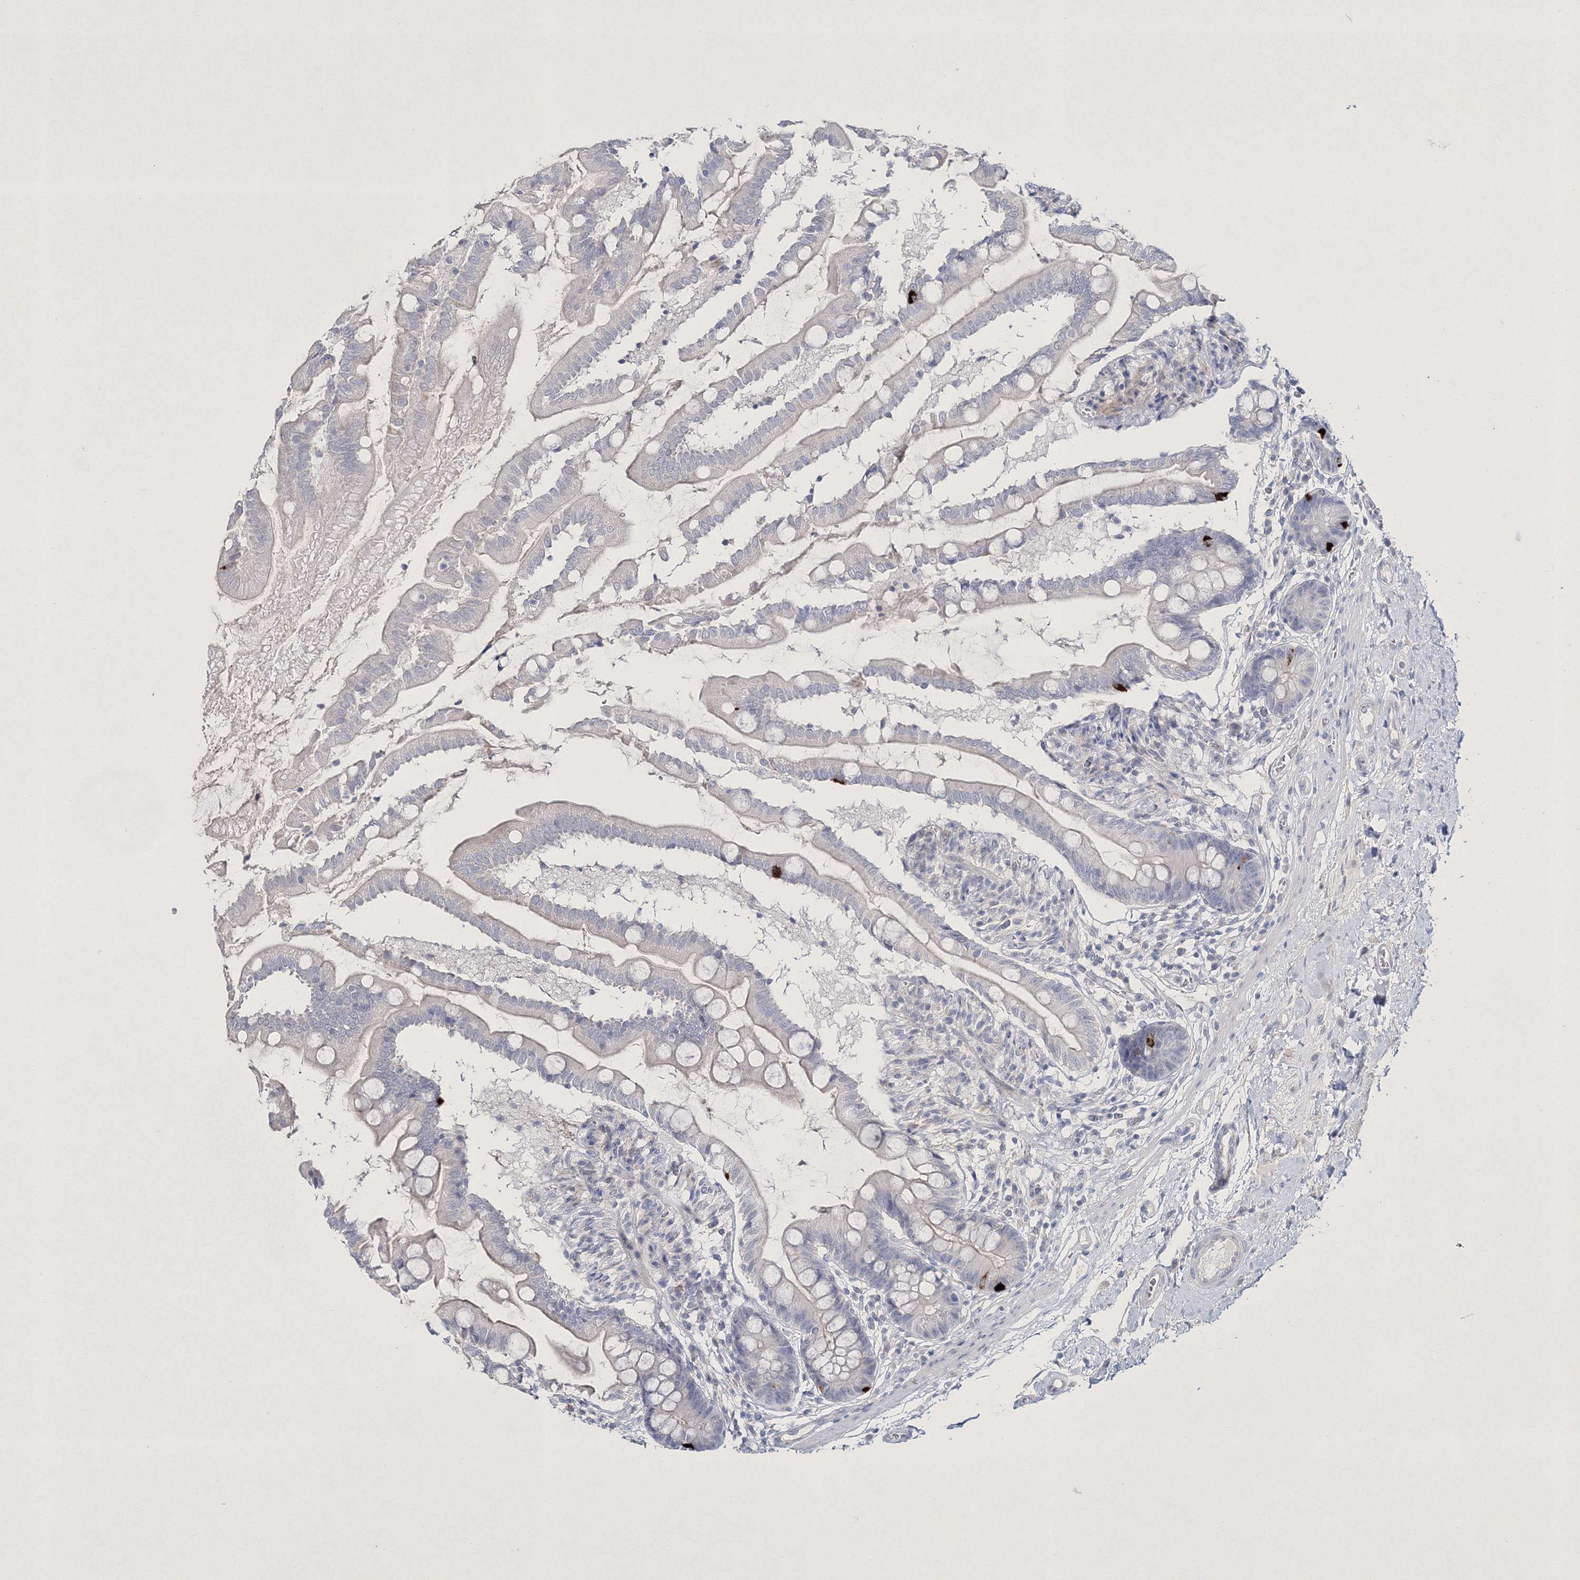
{"staining": {"intensity": "strong", "quantity": "<25%", "location": "cytoplasmic/membranous"}, "tissue": "small intestine", "cell_type": "Glandular cells", "image_type": "normal", "snomed": [{"axis": "morphology", "description": "Normal tissue, NOS"}, {"axis": "topography", "description": "Small intestine"}], "caption": "Small intestine stained with immunohistochemistry (IHC) exhibits strong cytoplasmic/membranous staining in approximately <25% of glandular cells. Nuclei are stained in blue.", "gene": "NEU4", "patient": {"sex": "female", "age": 56}}